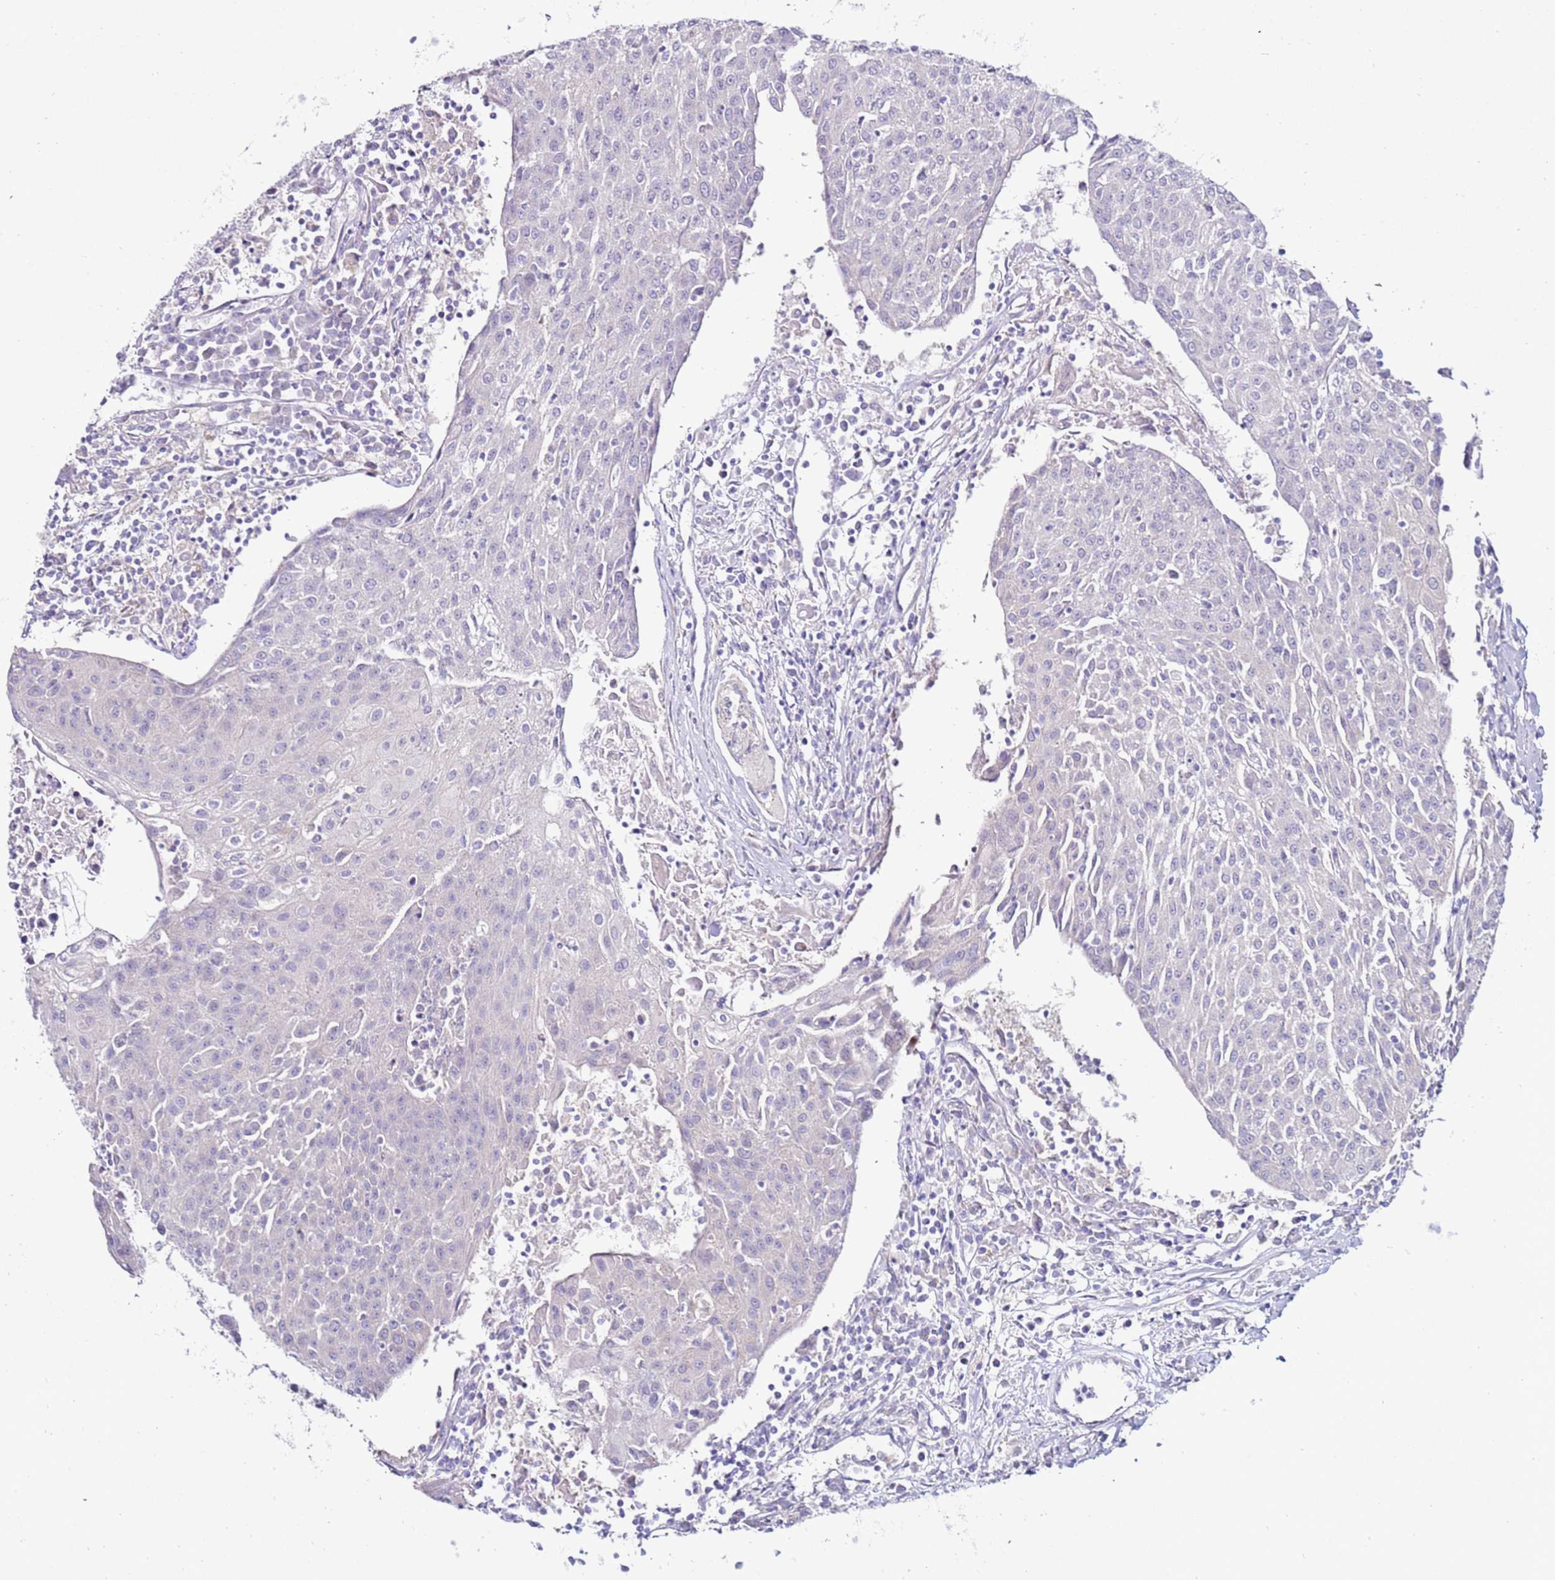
{"staining": {"intensity": "negative", "quantity": "none", "location": "none"}, "tissue": "urothelial cancer", "cell_type": "Tumor cells", "image_type": "cancer", "snomed": [{"axis": "morphology", "description": "Urothelial carcinoma, High grade"}, {"axis": "topography", "description": "Urinary bladder"}], "caption": "The immunohistochemistry (IHC) micrograph has no significant expression in tumor cells of urothelial cancer tissue.", "gene": "GPN3", "patient": {"sex": "female", "age": 85}}